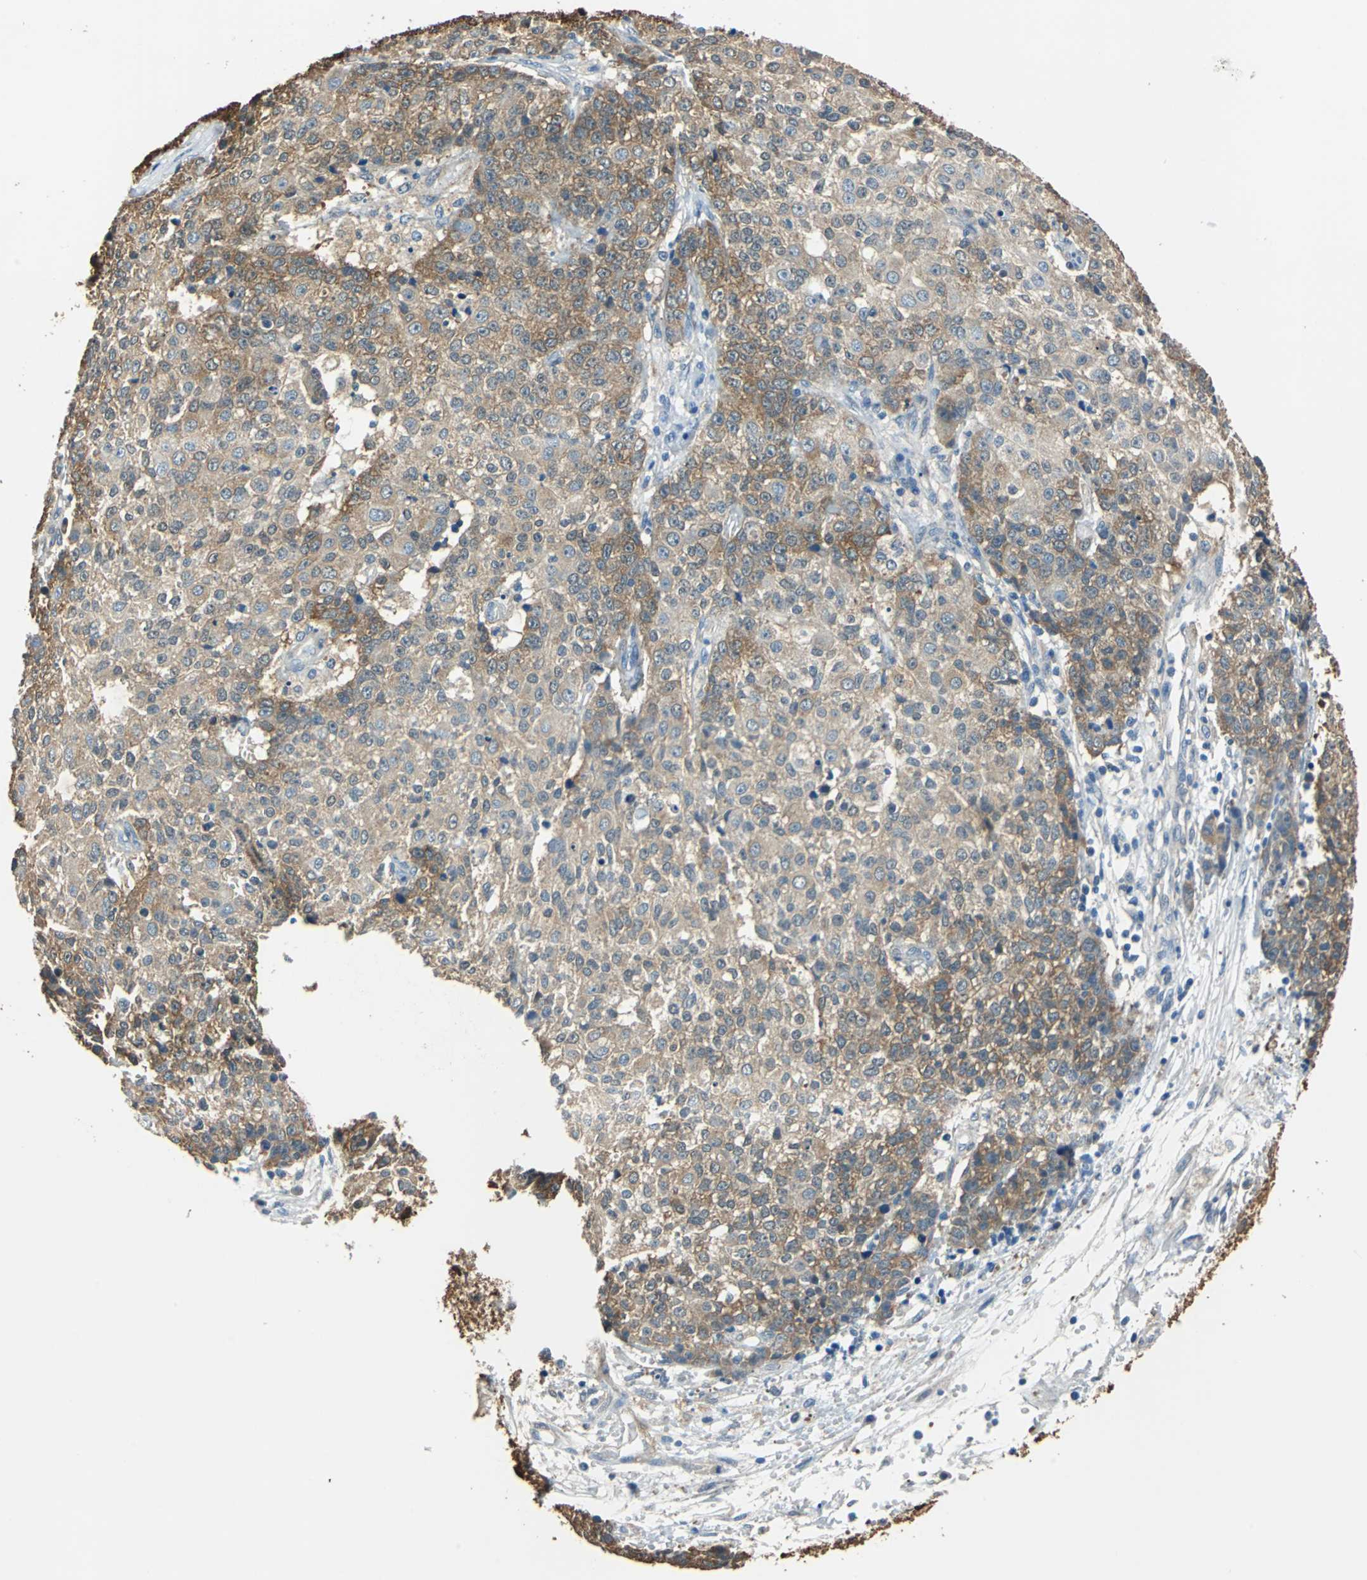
{"staining": {"intensity": "moderate", "quantity": ">75%", "location": "cytoplasmic/membranous"}, "tissue": "ovarian cancer", "cell_type": "Tumor cells", "image_type": "cancer", "snomed": [{"axis": "morphology", "description": "Carcinoma, endometroid"}, {"axis": "topography", "description": "Ovary"}], "caption": "Brown immunohistochemical staining in endometroid carcinoma (ovarian) demonstrates moderate cytoplasmic/membranous staining in about >75% of tumor cells. (Brightfield microscopy of DAB IHC at high magnification).", "gene": "FKBP4", "patient": {"sex": "female", "age": 42}}